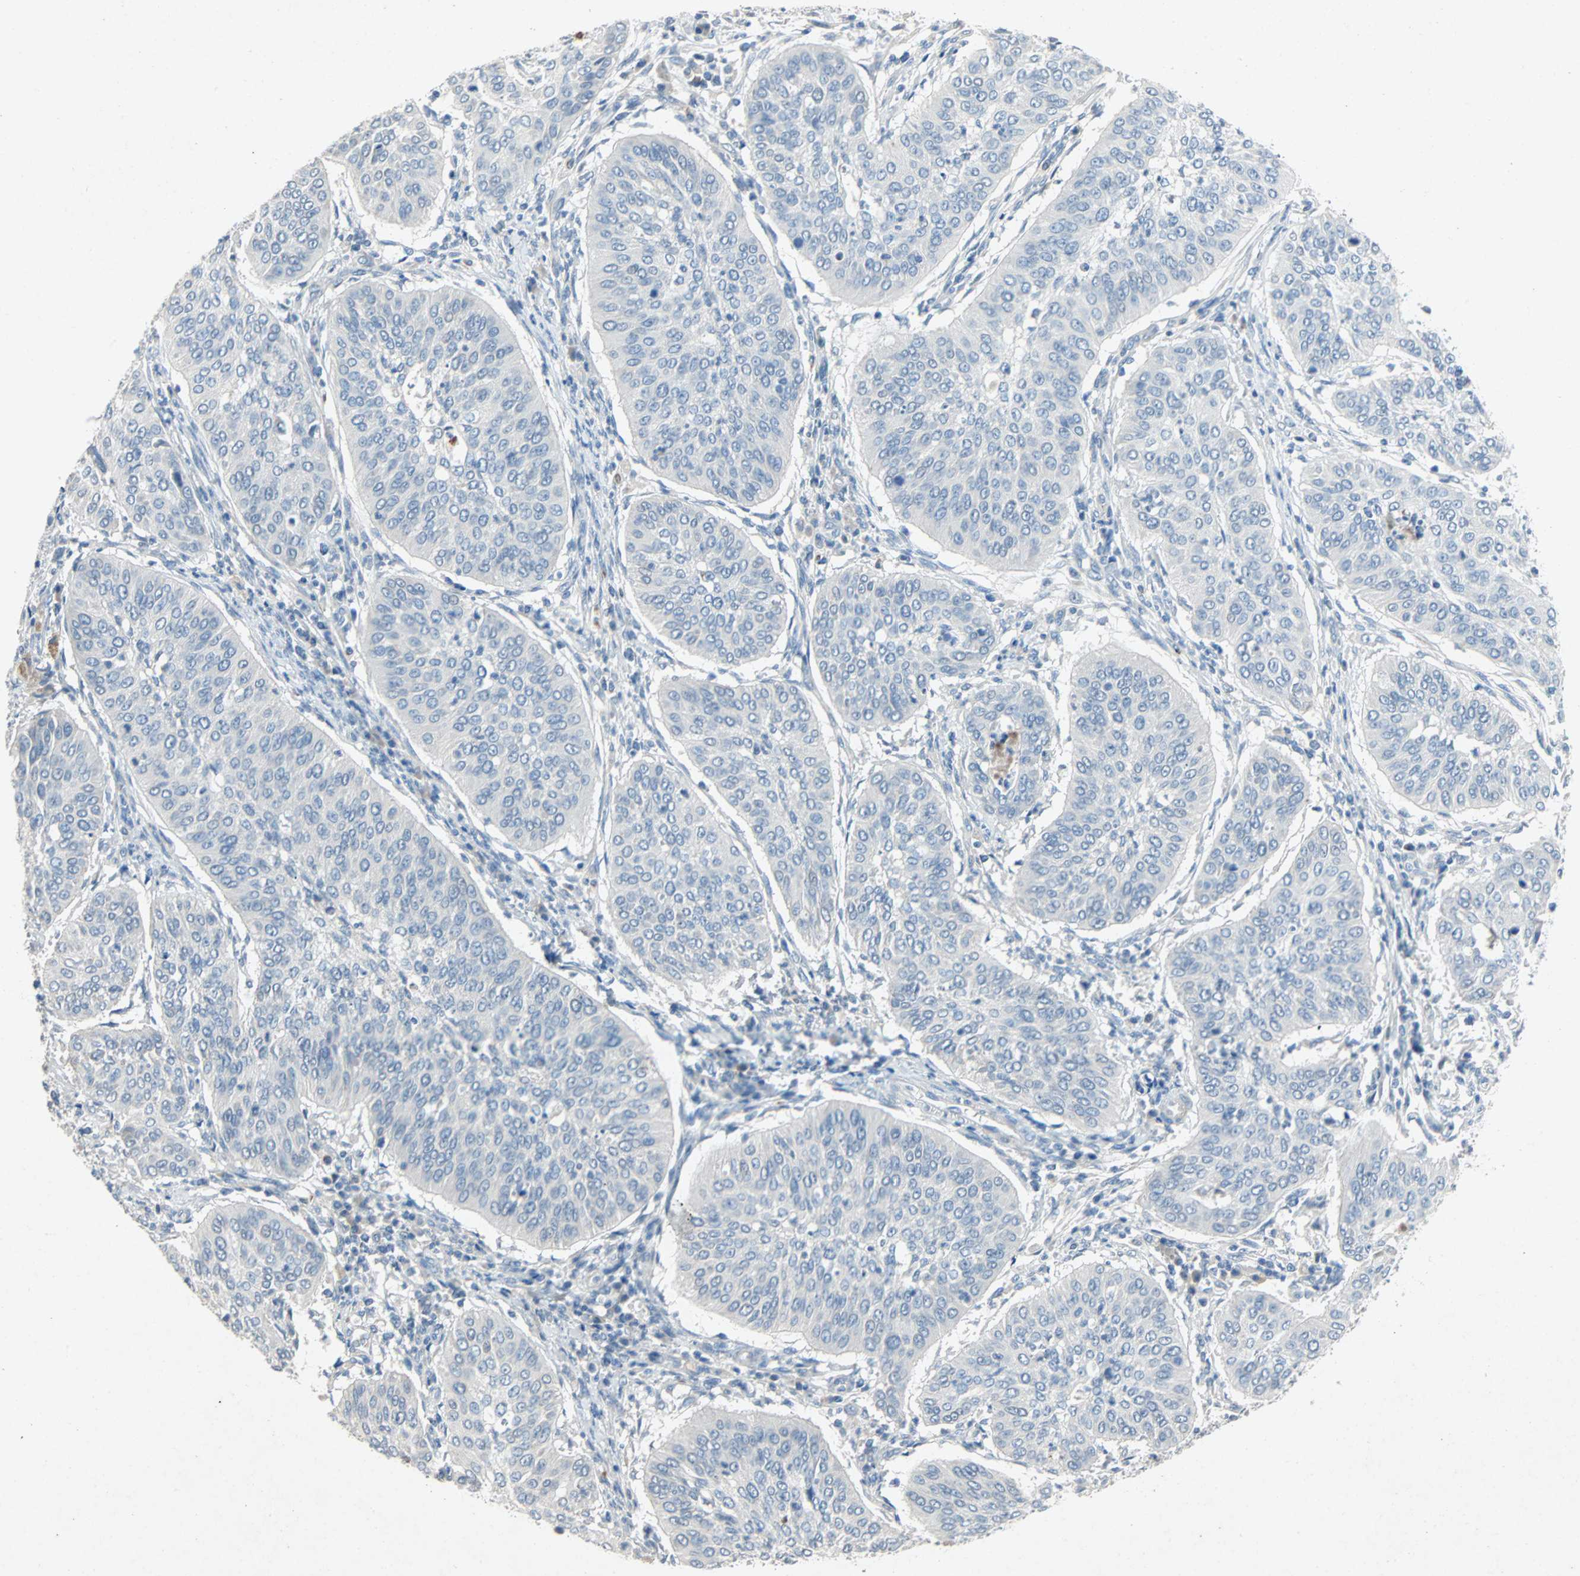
{"staining": {"intensity": "negative", "quantity": "none", "location": "none"}, "tissue": "cervical cancer", "cell_type": "Tumor cells", "image_type": "cancer", "snomed": [{"axis": "morphology", "description": "Normal tissue, NOS"}, {"axis": "morphology", "description": "Squamous cell carcinoma, NOS"}, {"axis": "topography", "description": "Cervix"}], "caption": "An immunohistochemistry (IHC) histopathology image of squamous cell carcinoma (cervical) is shown. There is no staining in tumor cells of squamous cell carcinoma (cervical).", "gene": "PCDHB2", "patient": {"sex": "female", "age": 39}}